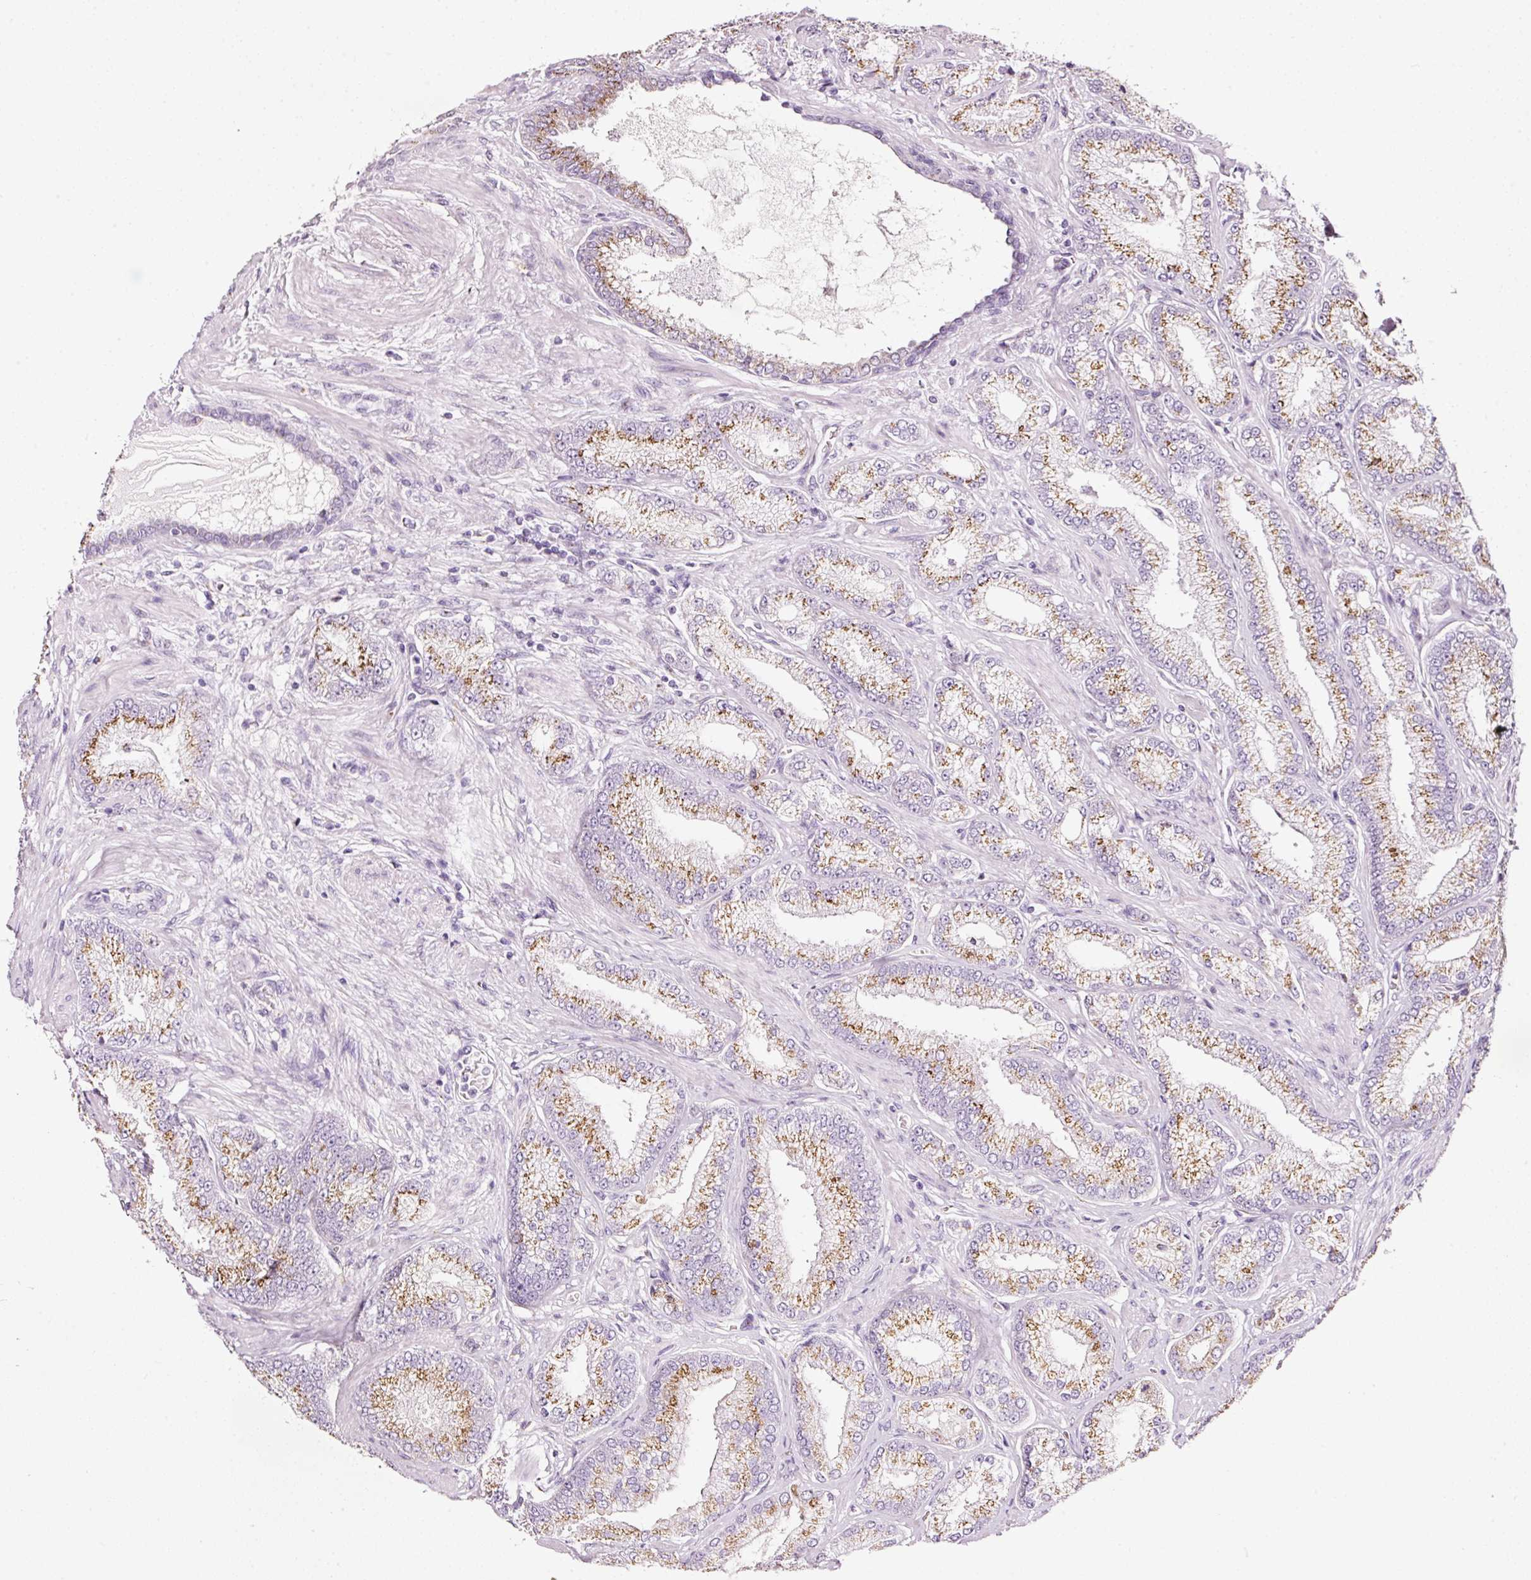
{"staining": {"intensity": "strong", "quantity": ">75%", "location": "cytoplasmic/membranous"}, "tissue": "prostate cancer", "cell_type": "Tumor cells", "image_type": "cancer", "snomed": [{"axis": "morphology", "description": "Adenocarcinoma, High grade"}, {"axis": "topography", "description": "Prostate"}], "caption": "Immunohistochemistry (IHC) histopathology image of human prostate cancer stained for a protein (brown), which exhibits high levels of strong cytoplasmic/membranous staining in about >75% of tumor cells.", "gene": "SDF4", "patient": {"sex": "male", "age": 68}}